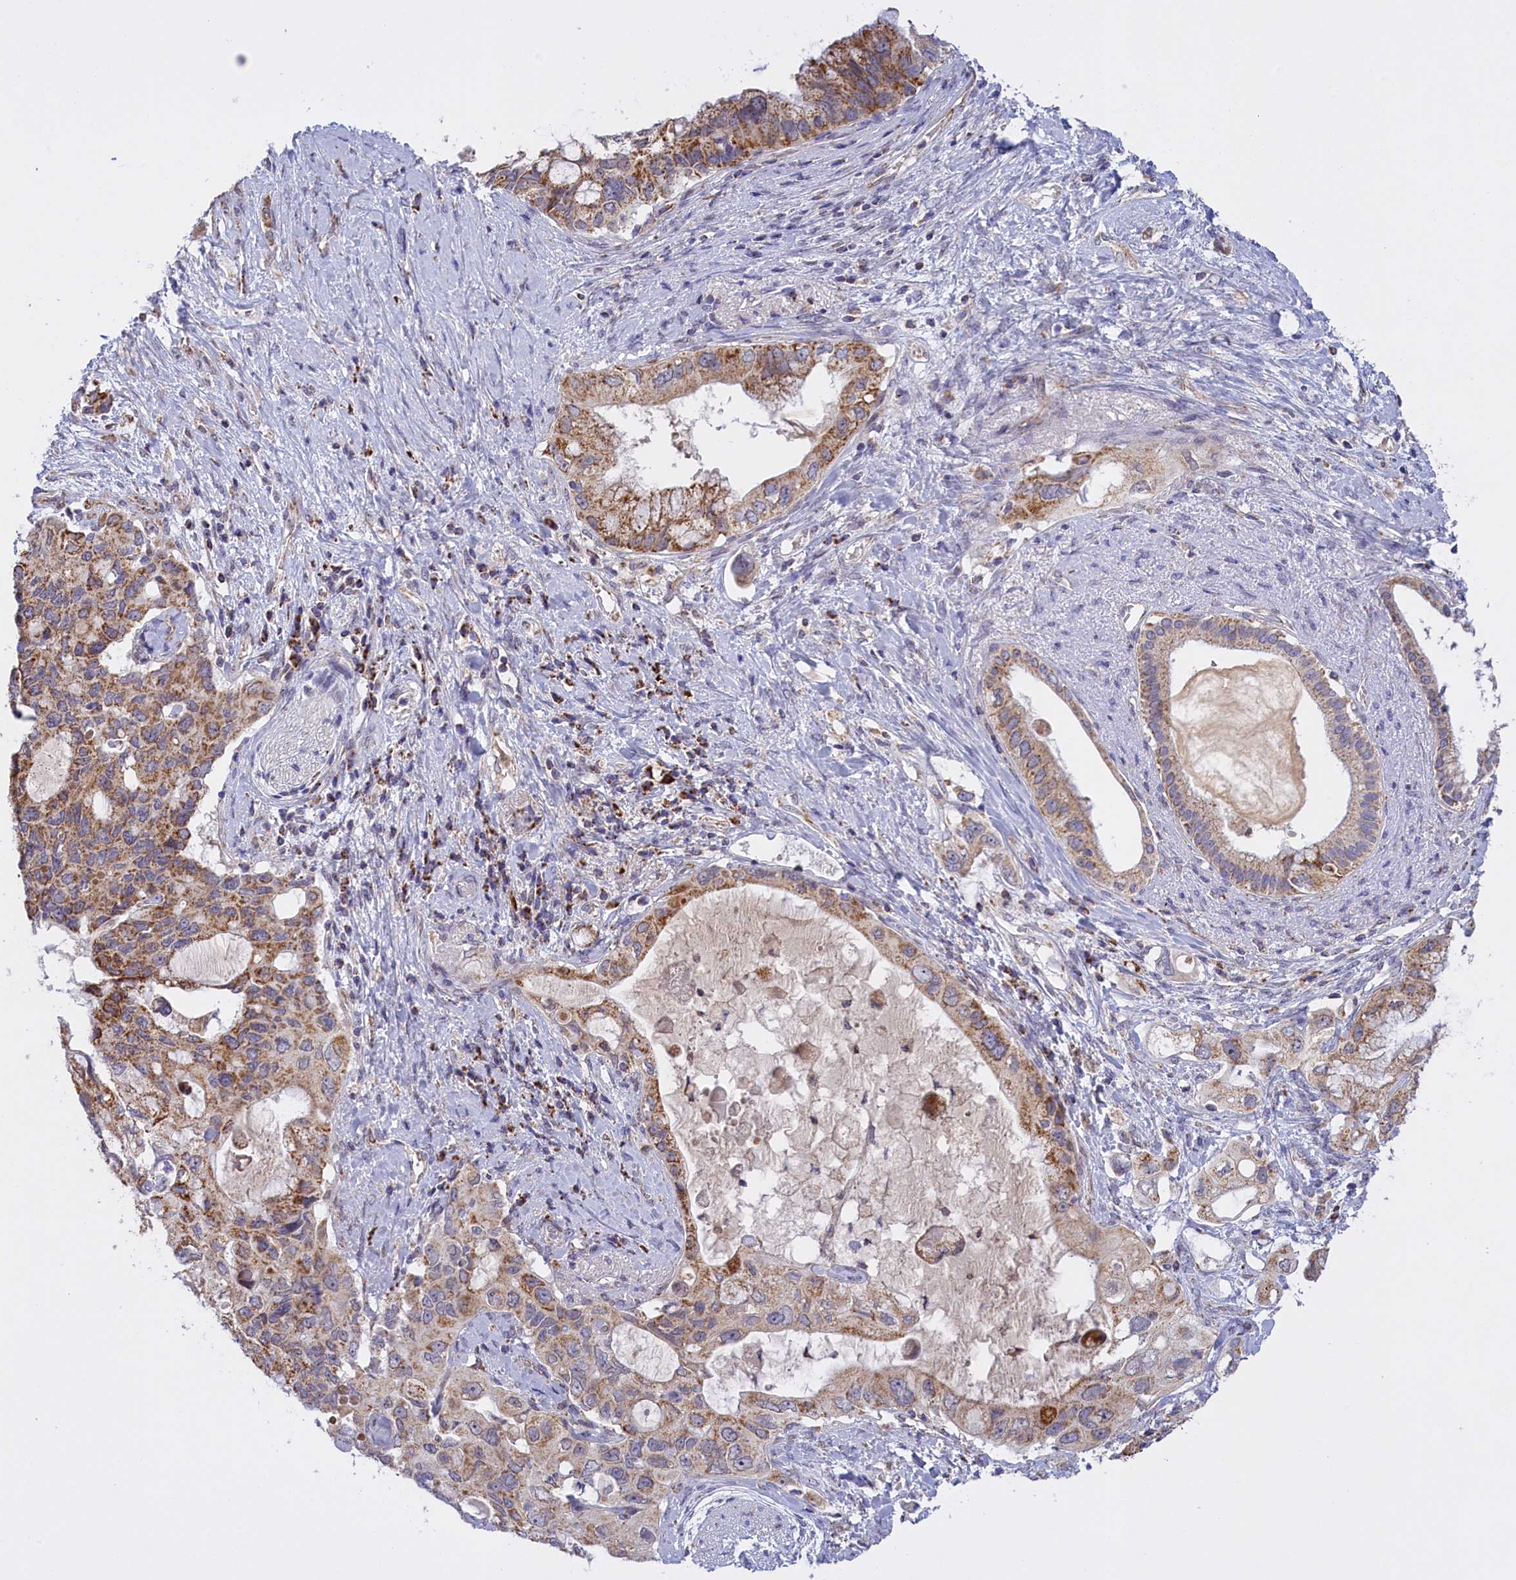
{"staining": {"intensity": "moderate", "quantity": ">75%", "location": "cytoplasmic/membranous"}, "tissue": "pancreatic cancer", "cell_type": "Tumor cells", "image_type": "cancer", "snomed": [{"axis": "morphology", "description": "Adenocarcinoma, NOS"}, {"axis": "topography", "description": "Pancreas"}], "caption": "Immunohistochemistry of pancreatic cancer exhibits medium levels of moderate cytoplasmic/membranous expression in about >75% of tumor cells.", "gene": "FAM149B1", "patient": {"sex": "female", "age": 56}}